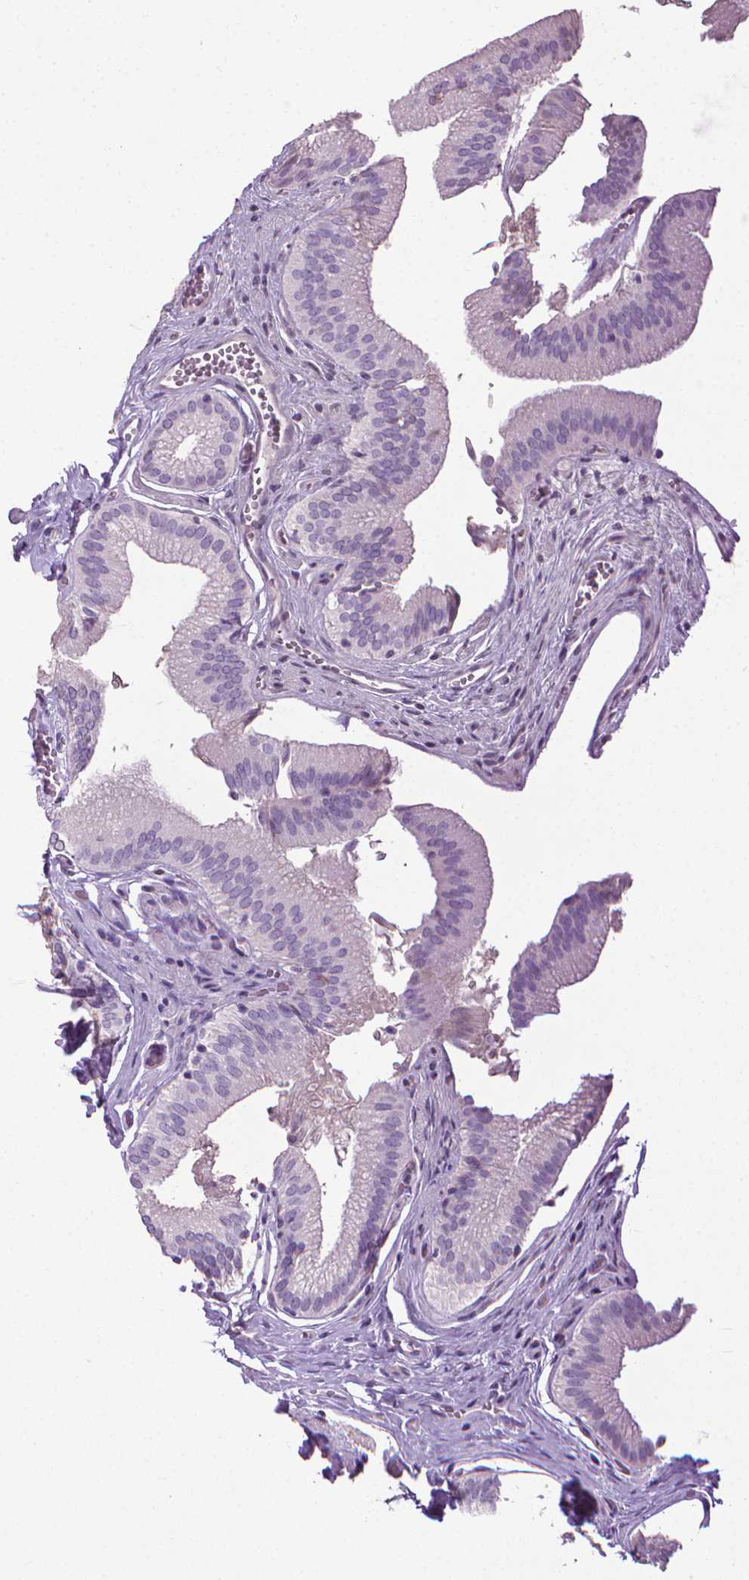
{"staining": {"intensity": "negative", "quantity": "none", "location": "none"}, "tissue": "gallbladder", "cell_type": "Glandular cells", "image_type": "normal", "snomed": [{"axis": "morphology", "description": "Normal tissue, NOS"}, {"axis": "topography", "description": "Gallbladder"}, {"axis": "topography", "description": "Peripheral nerve tissue"}], "caption": "High power microscopy photomicrograph of an IHC image of unremarkable gallbladder, revealing no significant staining in glandular cells.", "gene": "KRT5", "patient": {"sex": "male", "age": 17}}